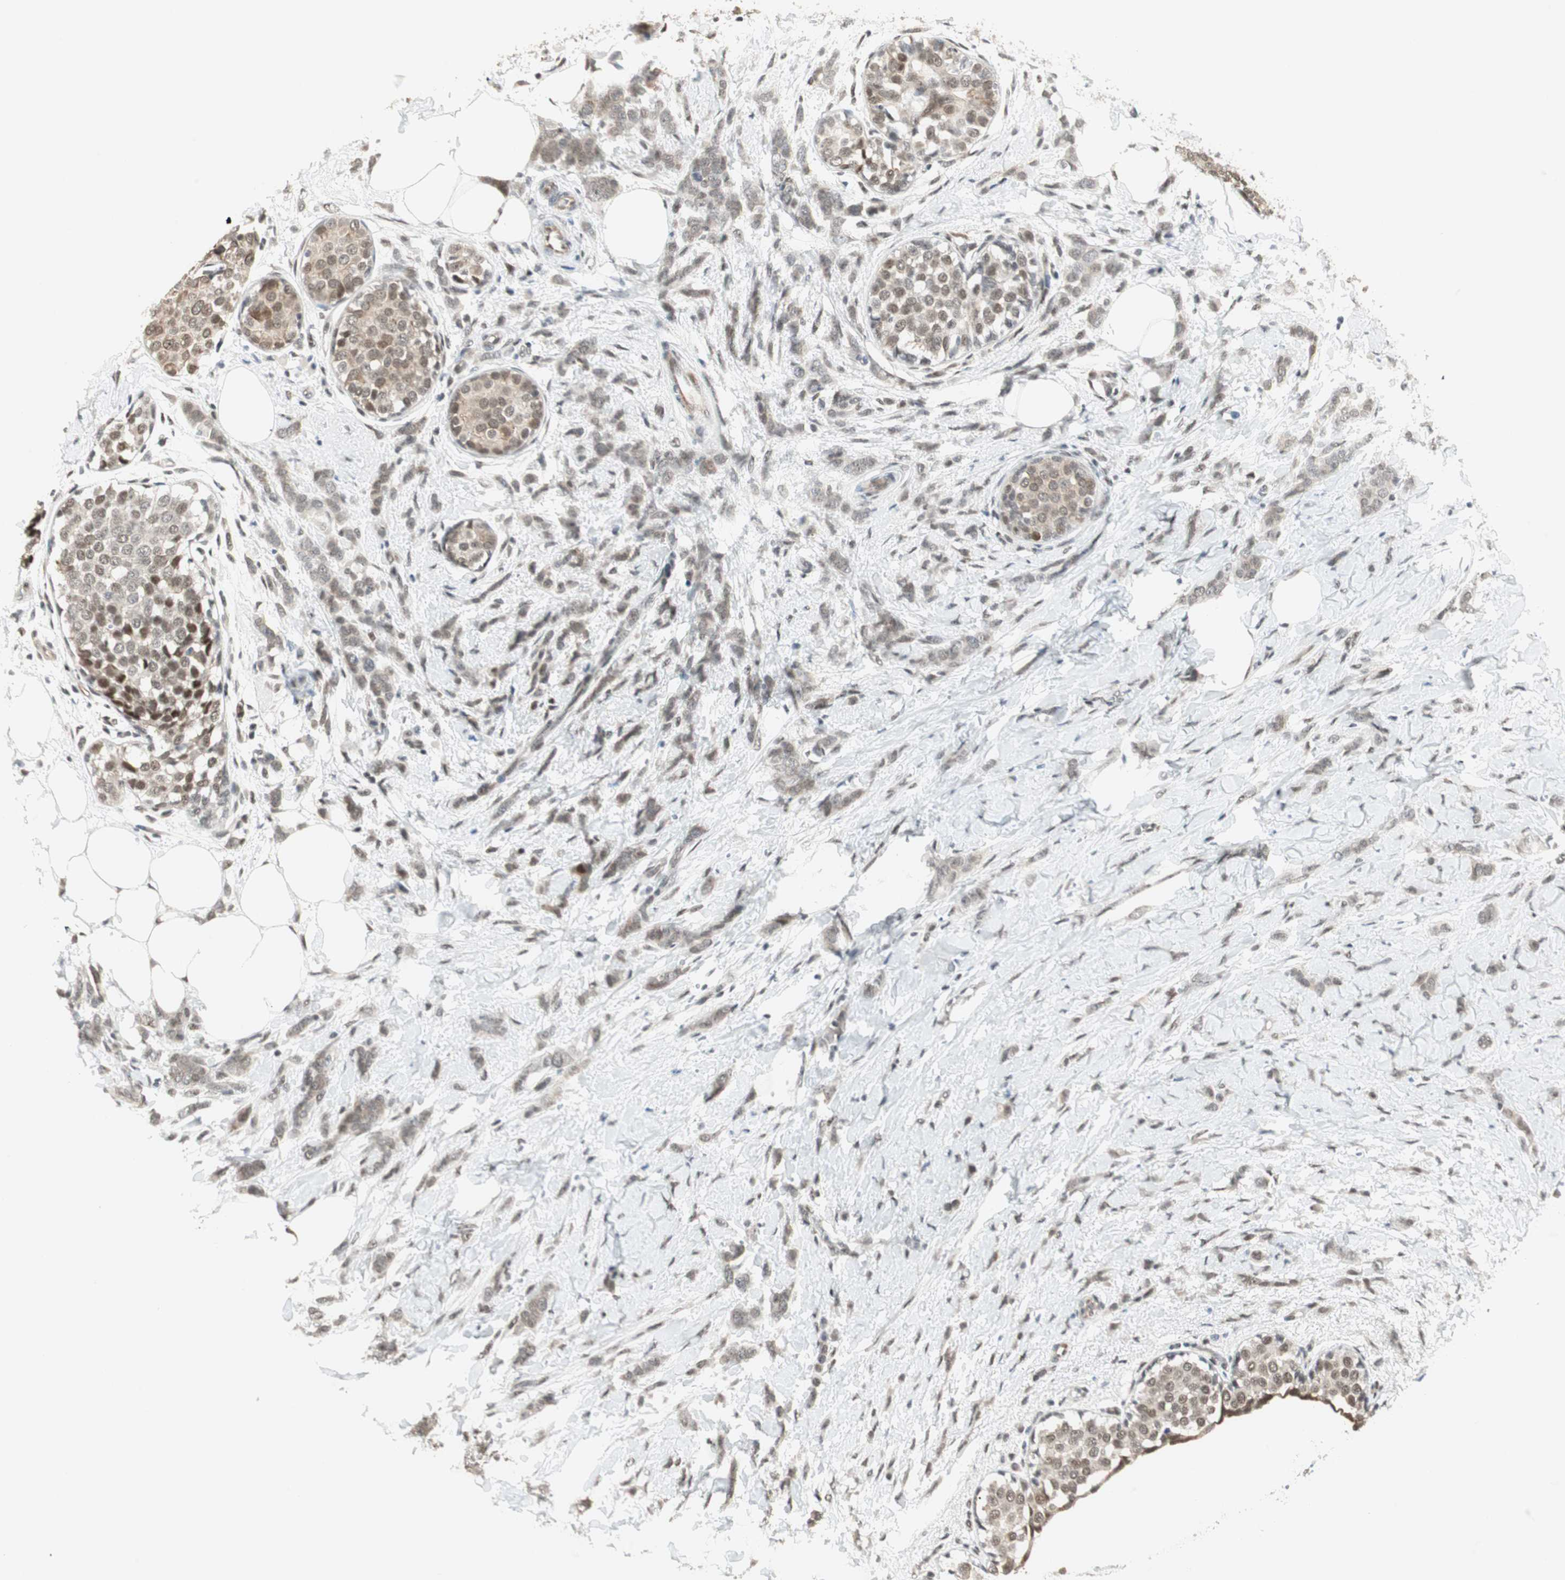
{"staining": {"intensity": "weak", "quantity": ">75%", "location": "cytoplasmic/membranous,nuclear"}, "tissue": "breast cancer", "cell_type": "Tumor cells", "image_type": "cancer", "snomed": [{"axis": "morphology", "description": "Lobular carcinoma, in situ"}, {"axis": "morphology", "description": "Lobular carcinoma"}, {"axis": "topography", "description": "Breast"}], "caption": "Immunohistochemistry photomicrograph of lobular carcinoma (breast) stained for a protein (brown), which demonstrates low levels of weak cytoplasmic/membranous and nuclear positivity in approximately >75% of tumor cells.", "gene": "ZBTB17", "patient": {"sex": "female", "age": 41}}